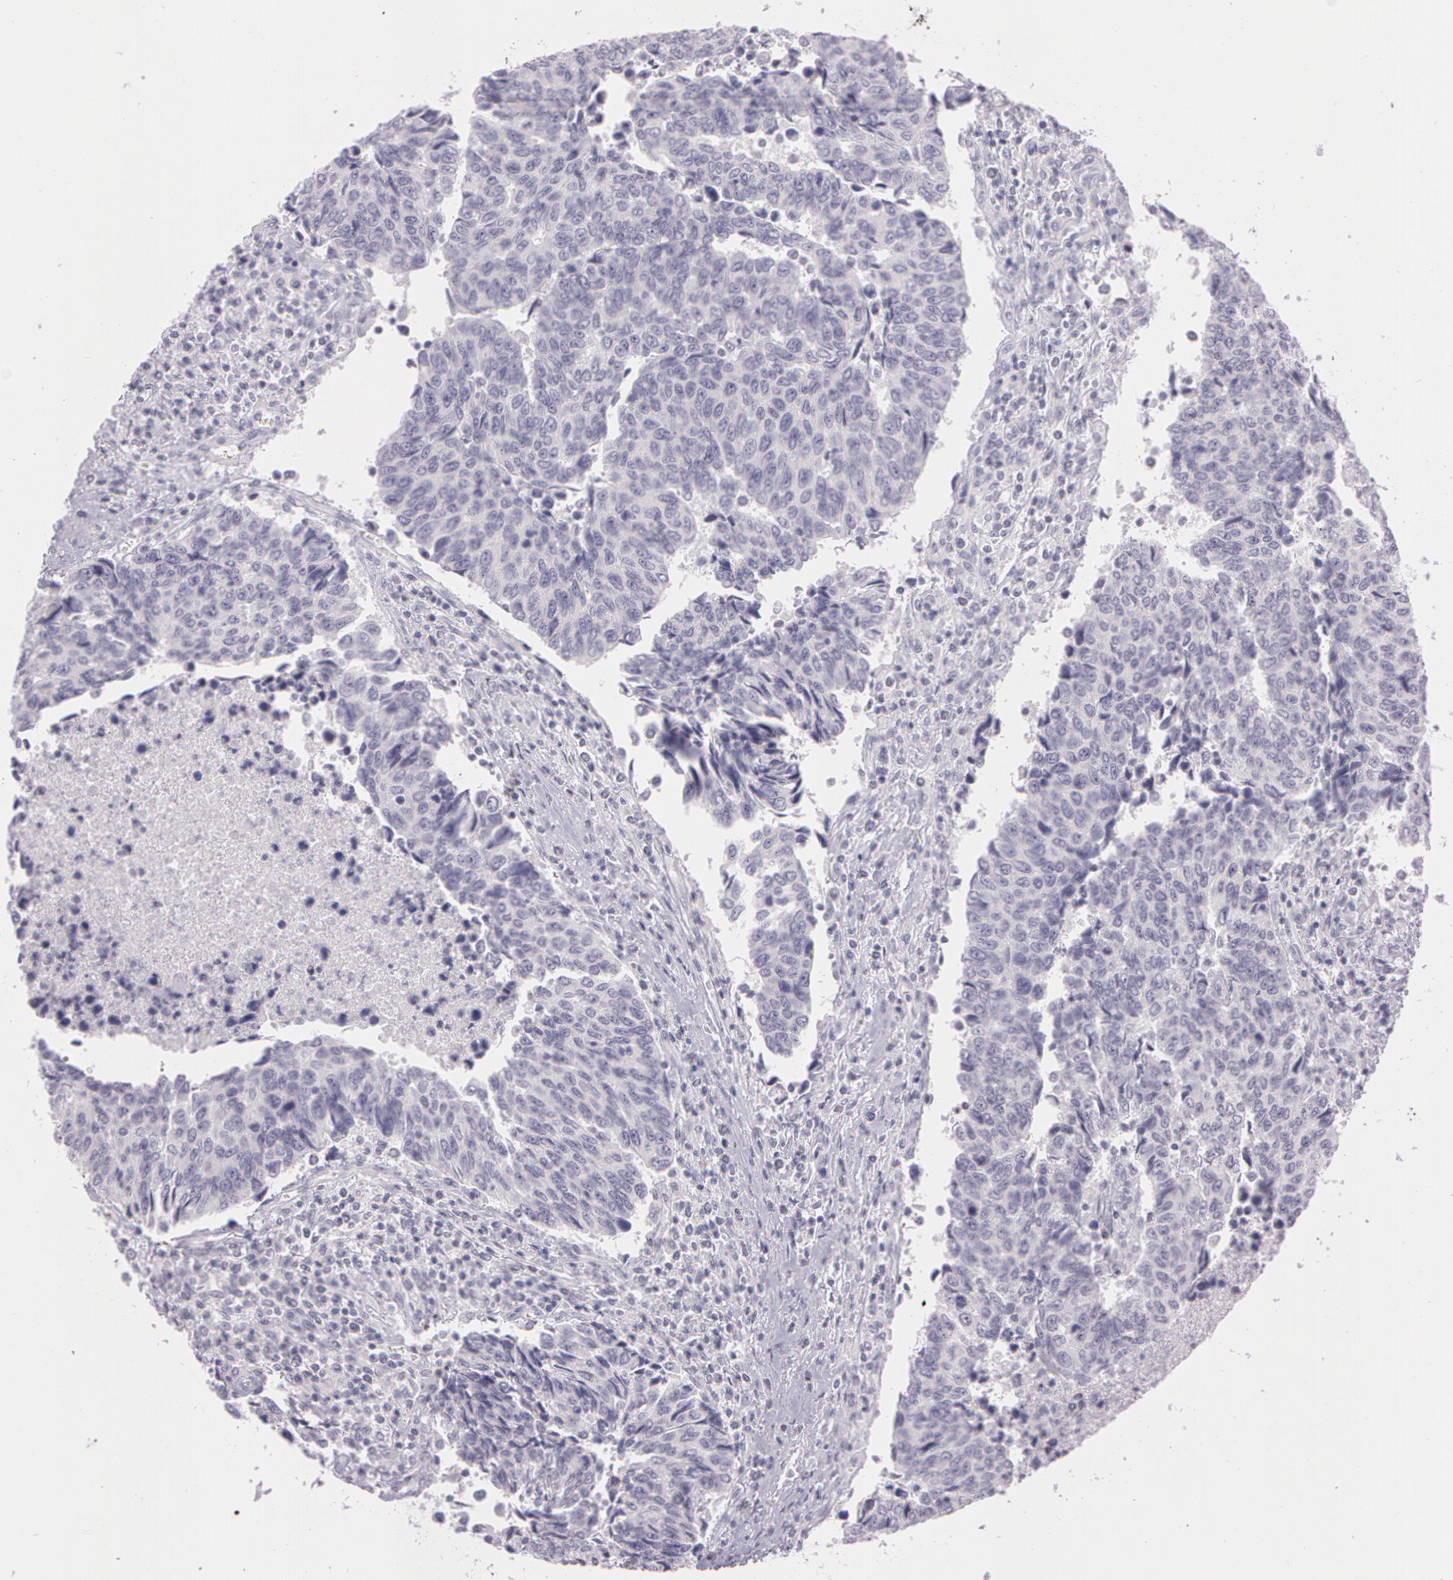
{"staining": {"intensity": "negative", "quantity": "none", "location": "none"}, "tissue": "urothelial cancer", "cell_type": "Tumor cells", "image_type": "cancer", "snomed": [{"axis": "morphology", "description": "Urothelial carcinoma, High grade"}, {"axis": "topography", "description": "Urinary bladder"}], "caption": "An IHC histopathology image of urothelial cancer is shown. There is no staining in tumor cells of urothelial cancer. Nuclei are stained in blue.", "gene": "OTC", "patient": {"sex": "male", "age": 86}}